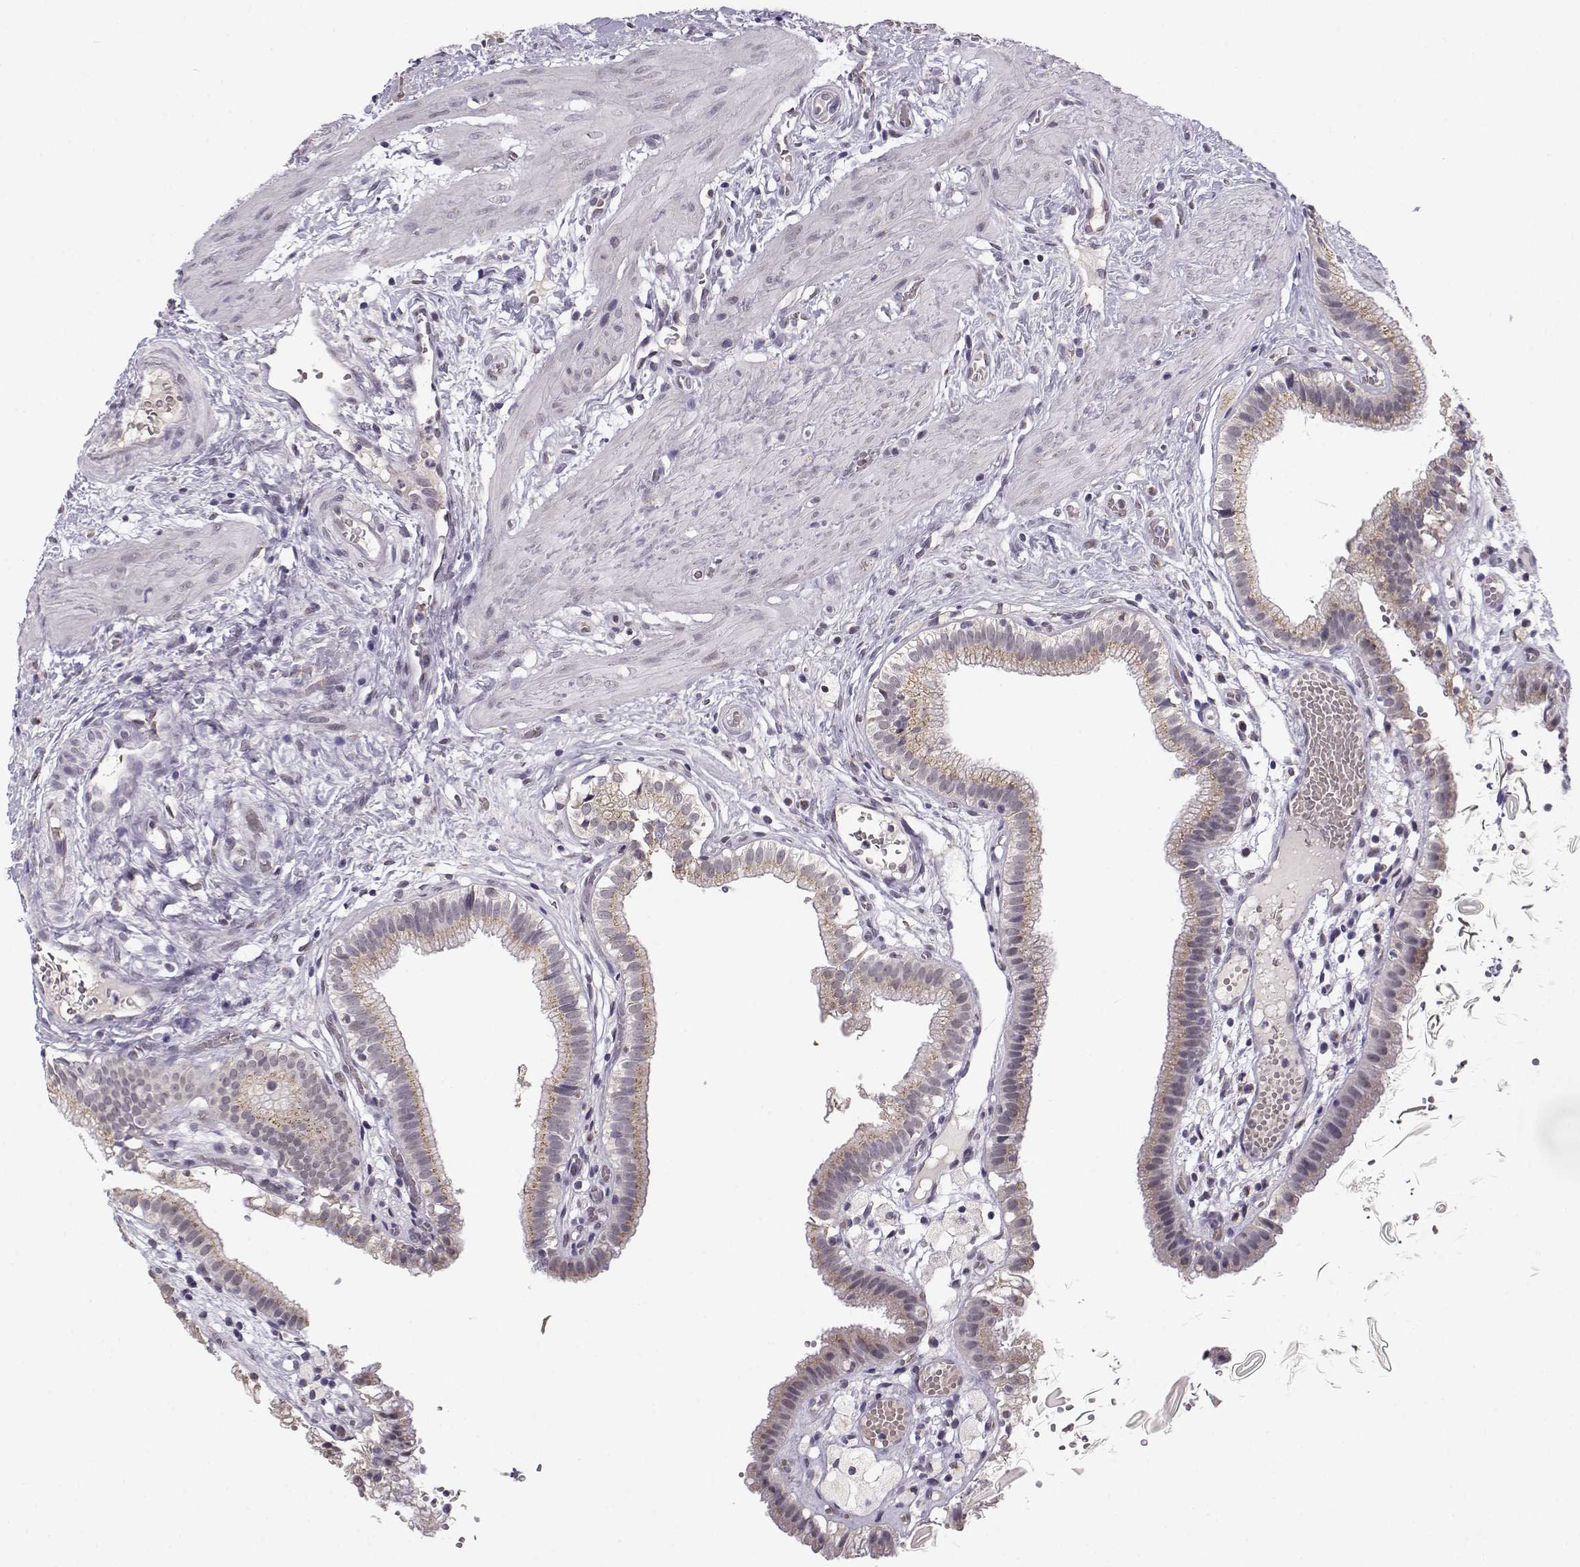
{"staining": {"intensity": "moderate", "quantity": ">75%", "location": "cytoplasmic/membranous"}, "tissue": "gallbladder", "cell_type": "Glandular cells", "image_type": "normal", "snomed": [{"axis": "morphology", "description": "Normal tissue, NOS"}, {"axis": "topography", "description": "Gallbladder"}], "caption": "High-power microscopy captured an IHC image of benign gallbladder, revealing moderate cytoplasmic/membranous expression in approximately >75% of glandular cells.", "gene": "SLC4A5", "patient": {"sex": "female", "age": 24}}